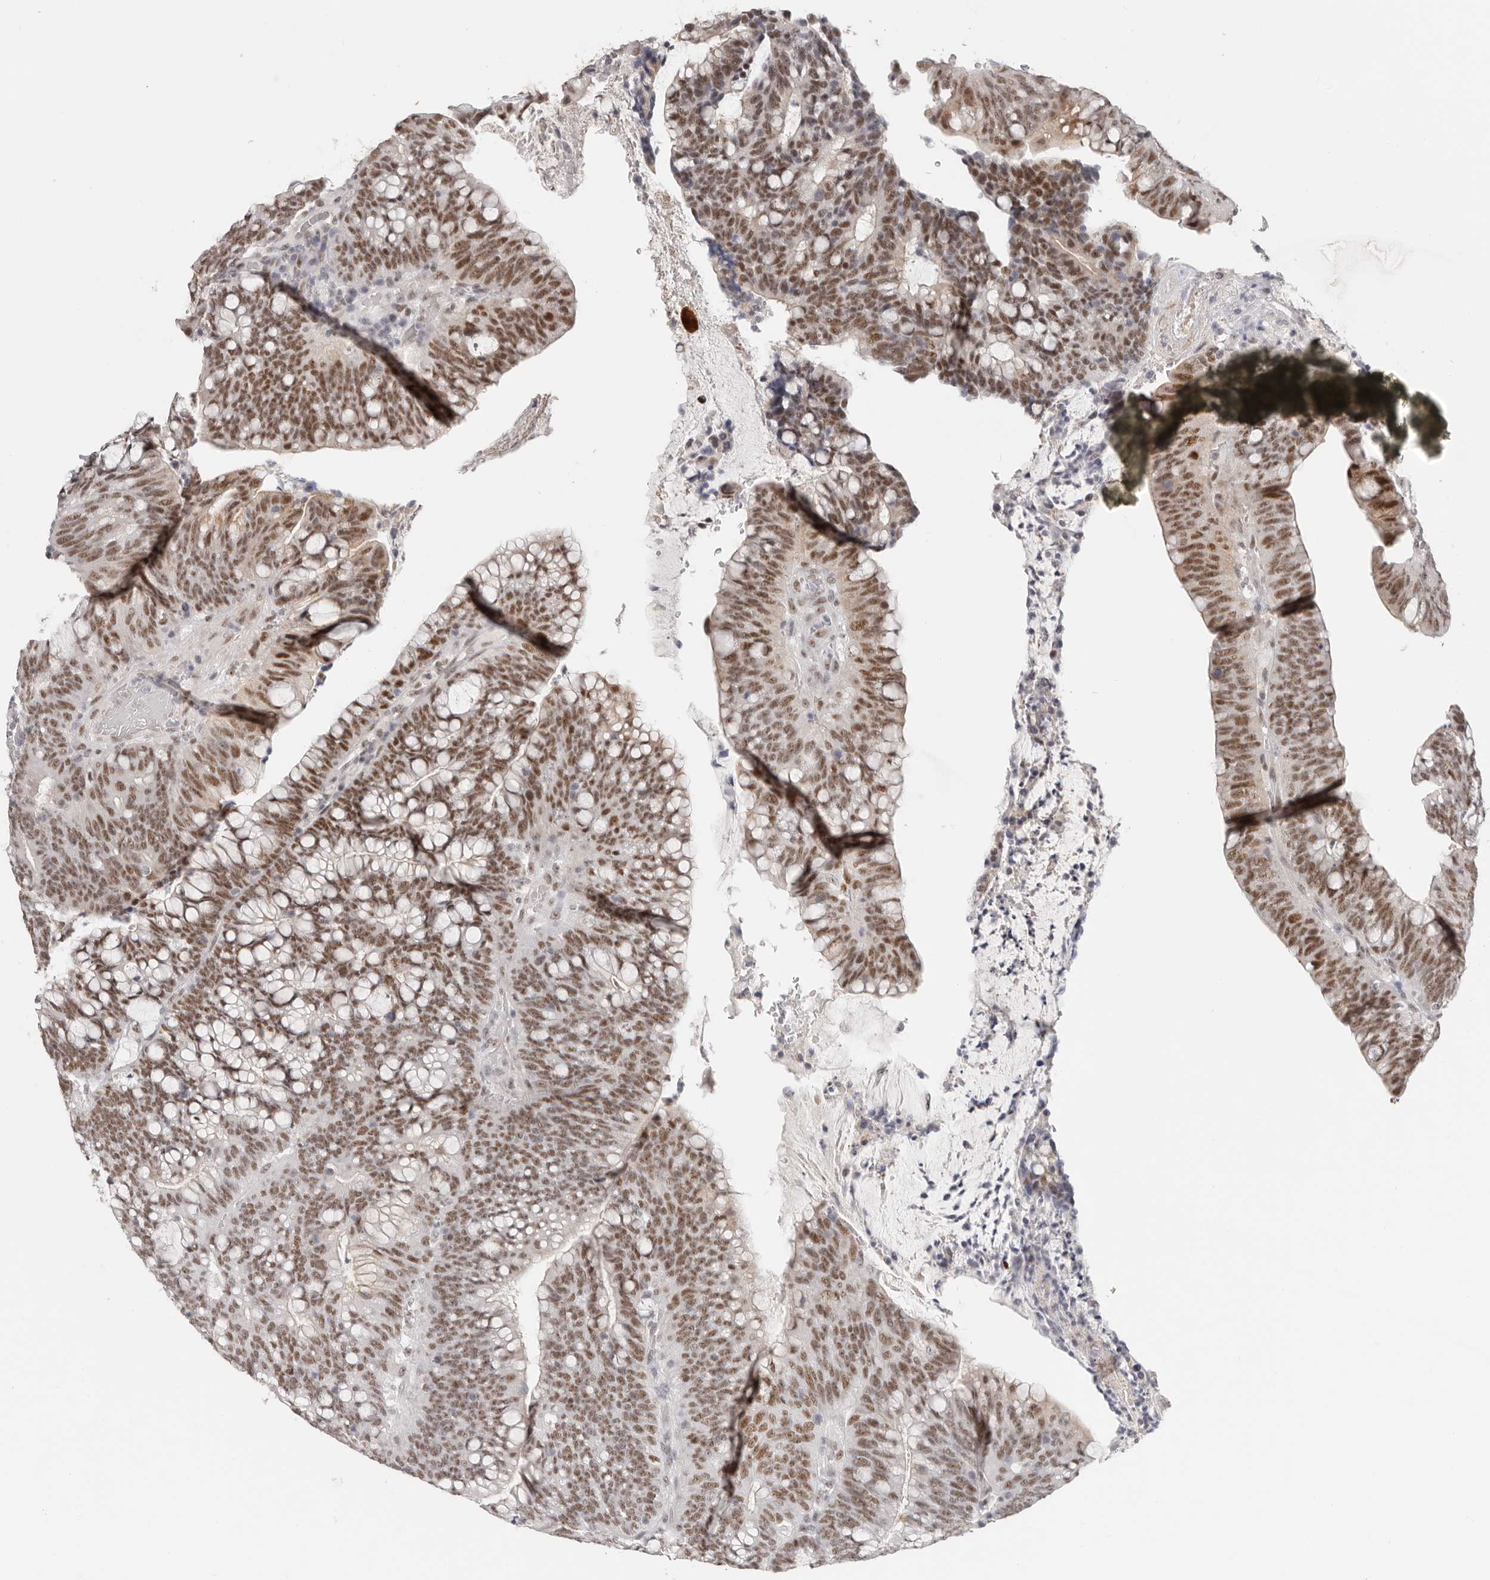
{"staining": {"intensity": "moderate", "quantity": ">75%", "location": "nuclear"}, "tissue": "colorectal cancer", "cell_type": "Tumor cells", "image_type": "cancer", "snomed": [{"axis": "morphology", "description": "Adenocarcinoma, NOS"}, {"axis": "topography", "description": "Colon"}], "caption": "Colorectal adenocarcinoma stained with DAB immunohistochemistry displays medium levels of moderate nuclear positivity in about >75% of tumor cells. (DAB = brown stain, brightfield microscopy at high magnification).", "gene": "LARP7", "patient": {"sex": "female", "age": 66}}